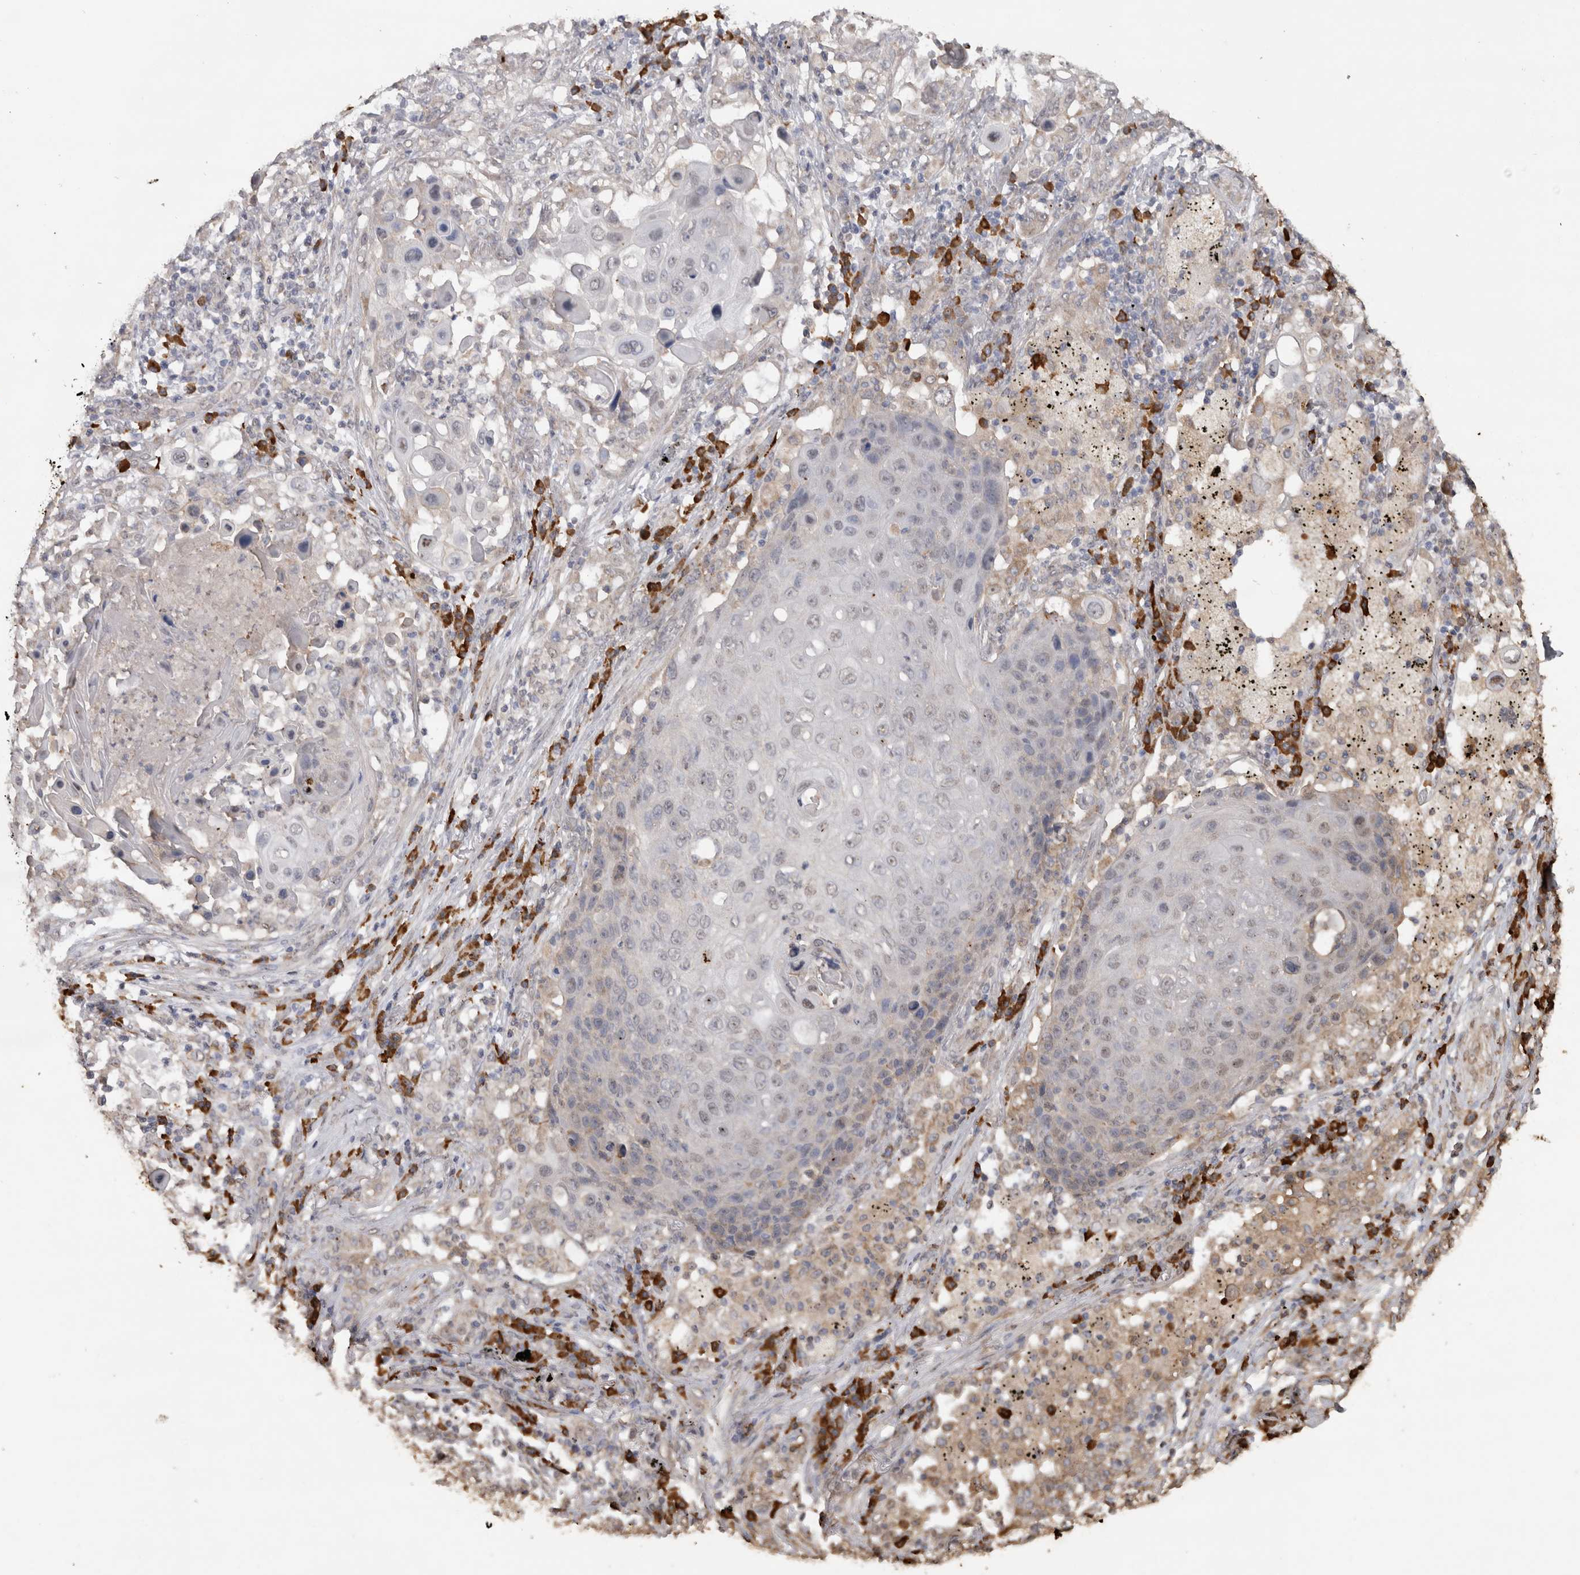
{"staining": {"intensity": "negative", "quantity": "none", "location": "none"}, "tissue": "lung cancer", "cell_type": "Tumor cells", "image_type": "cancer", "snomed": [{"axis": "morphology", "description": "Squamous cell carcinoma, NOS"}, {"axis": "topography", "description": "Lung"}], "caption": "Immunohistochemical staining of lung squamous cell carcinoma reveals no significant positivity in tumor cells.", "gene": "CRELD2", "patient": {"sex": "female", "age": 63}}